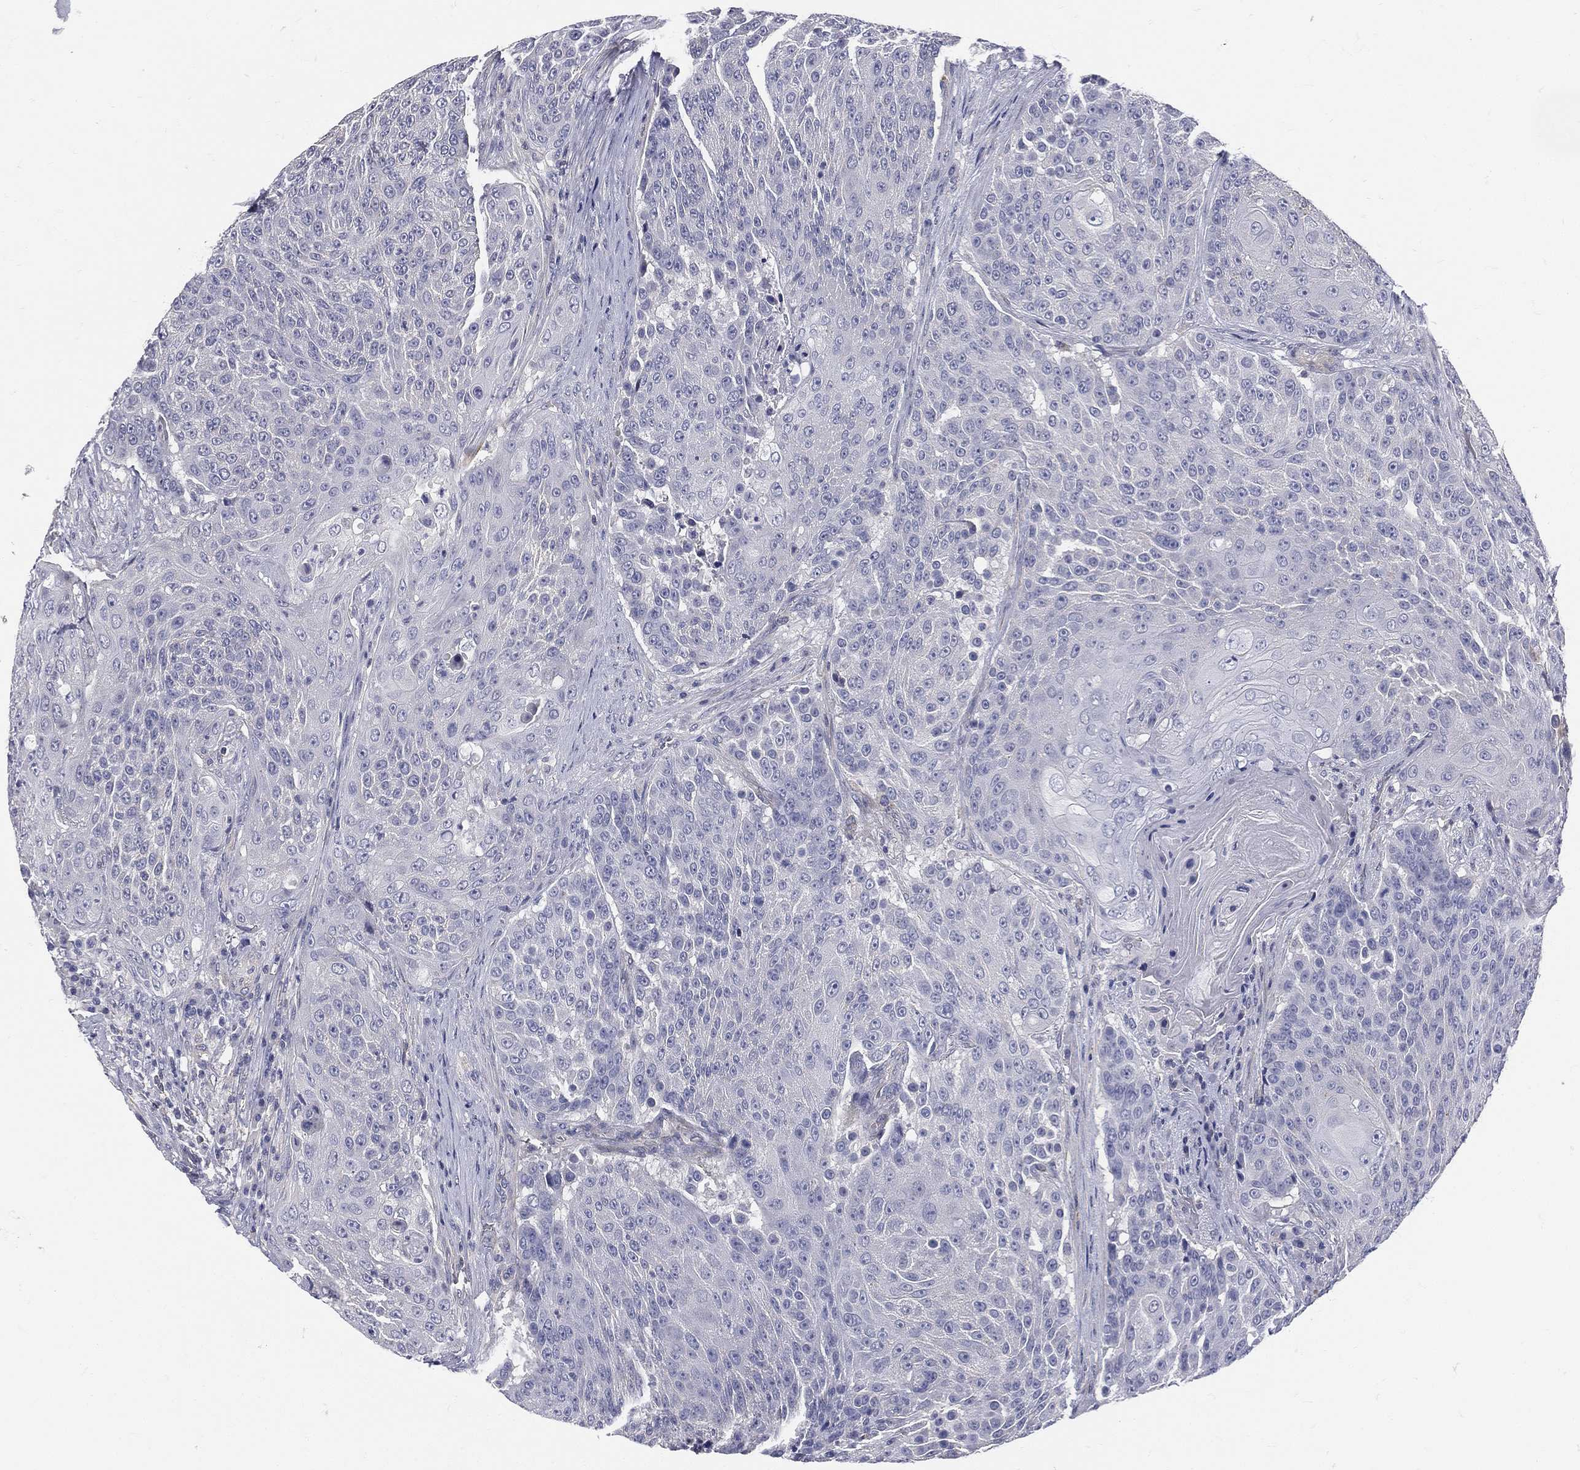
{"staining": {"intensity": "negative", "quantity": "none", "location": "none"}, "tissue": "urothelial cancer", "cell_type": "Tumor cells", "image_type": "cancer", "snomed": [{"axis": "morphology", "description": "Urothelial carcinoma, High grade"}, {"axis": "topography", "description": "Urinary bladder"}], "caption": "A high-resolution photomicrograph shows immunohistochemistry staining of urothelial carcinoma (high-grade), which demonstrates no significant positivity in tumor cells. (DAB immunohistochemistry, high magnification).", "gene": "ETNPPL", "patient": {"sex": "female", "age": 63}}